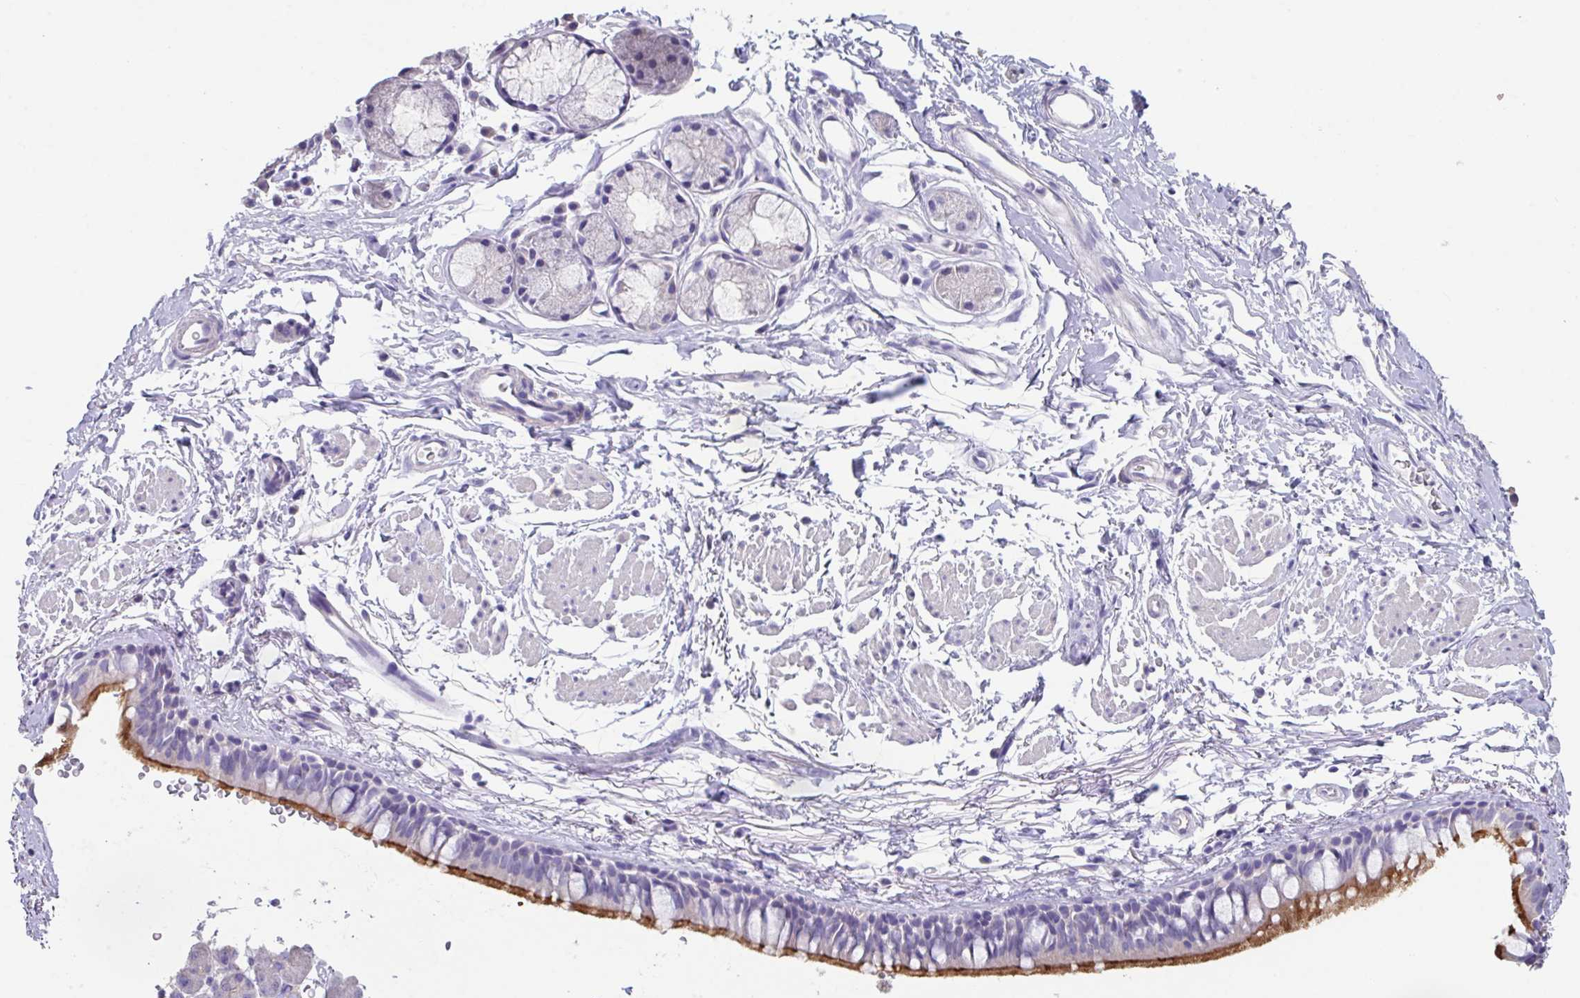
{"staining": {"intensity": "strong", "quantity": ">75%", "location": "cytoplasmic/membranous"}, "tissue": "bronchus", "cell_type": "Respiratory epithelial cells", "image_type": "normal", "snomed": [{"axis": "morphology", "description": "Normal tissue, NOS"}, {"axis": "topography", "description": "Lymph node"}, {"axis": "topography", "description": "Cartilage tissue"}, {"axis": "topography", "description": "Bronchus"}], "caption": "Immunohistochemistry micrograph of benign human bronchus stained for a protein (brown), which demonstrates high levels of strong cytoplasmic/membranous expression in about >75% of respiratory epithelial cells.", "gene": "SLC44A4", "patient": {"sex": "female", "age": 70}}